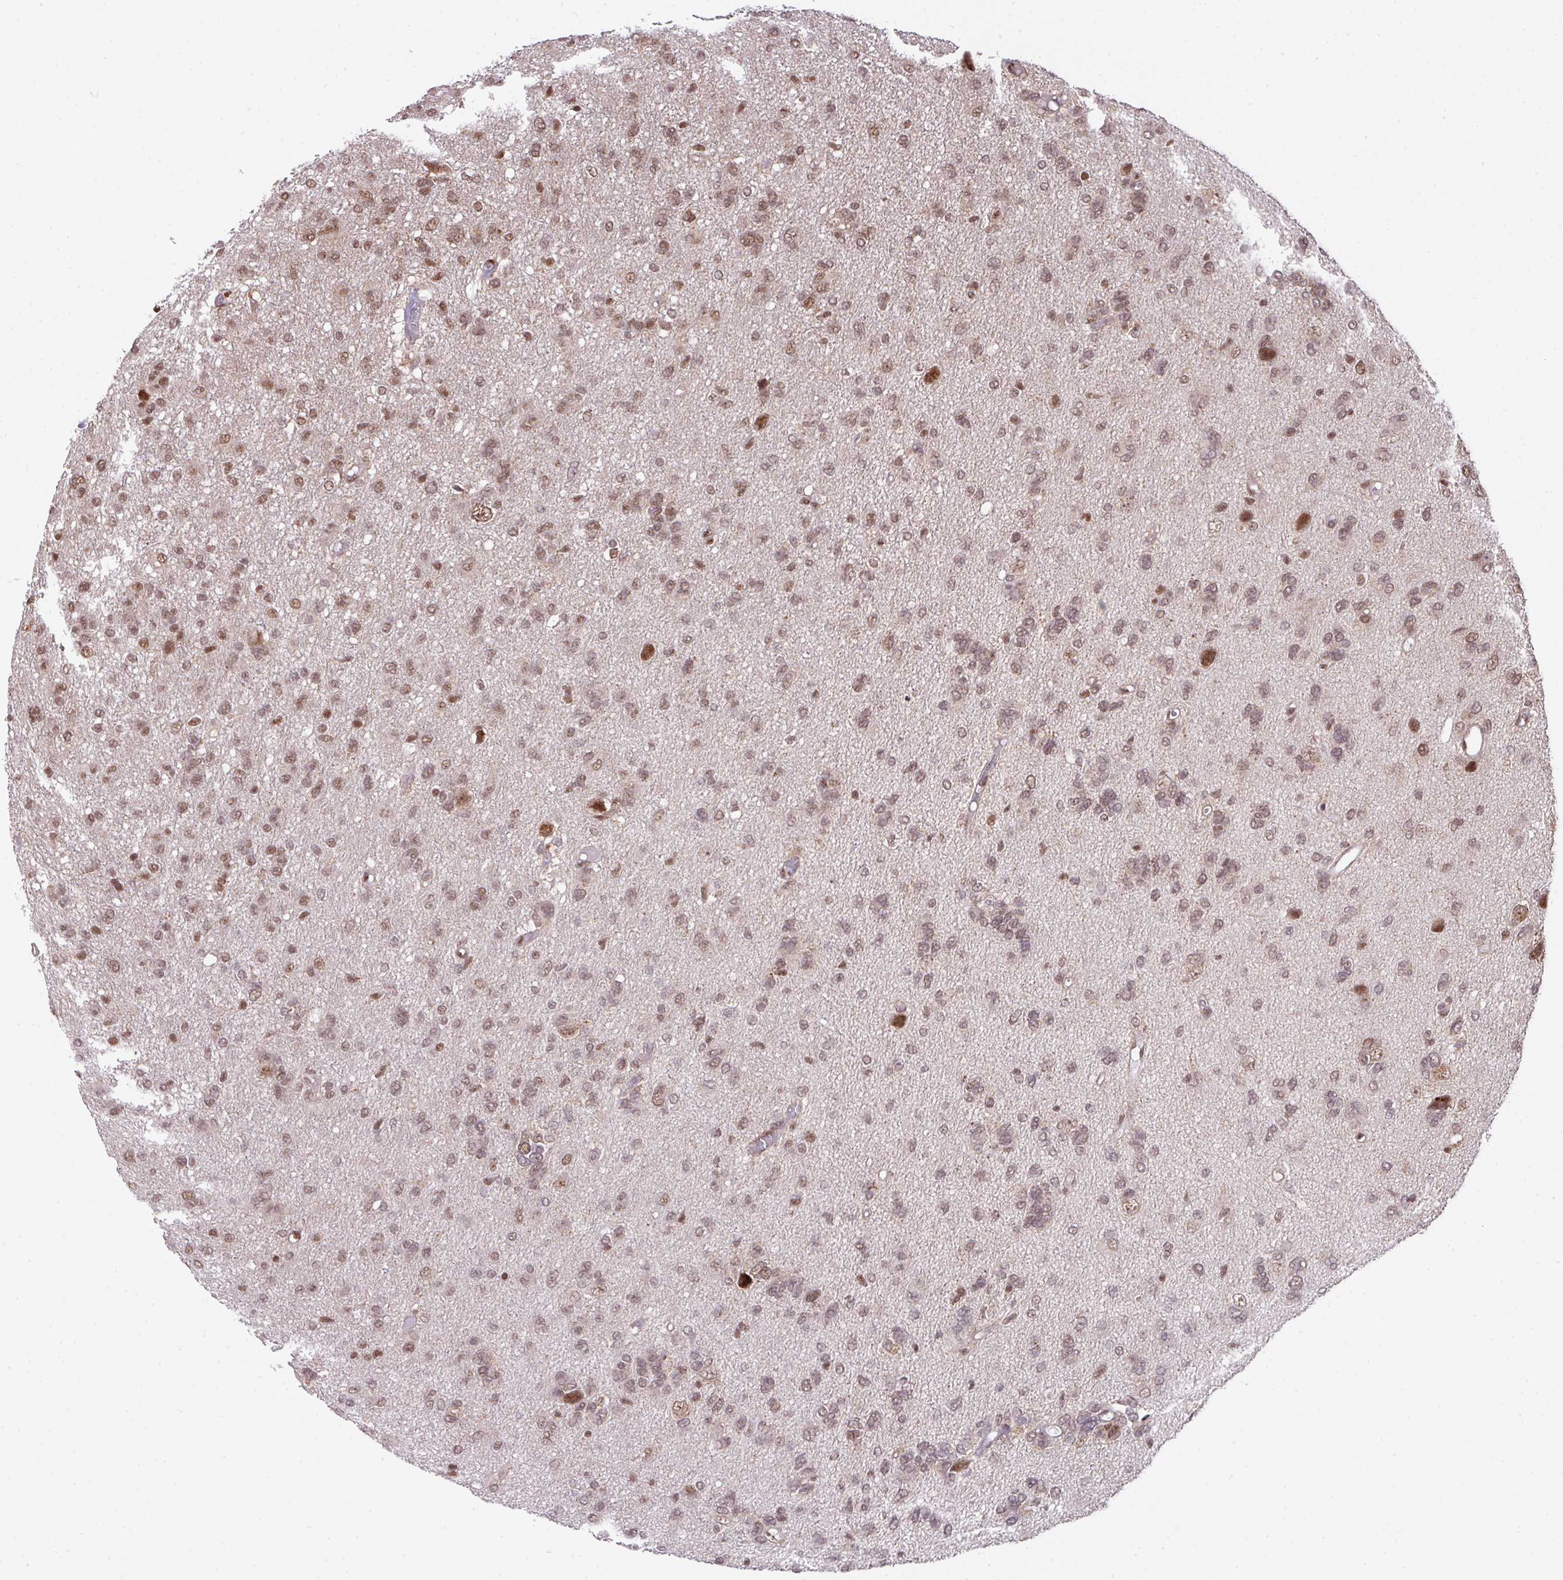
{"staining": {"intensity": "moderate", "quantity": ">75%", "location": "nuclear"}, "tissue": "glioma", "cell_type": "Tumor cells", "image_type": "cancer", "snomed": [{"axis": "morphology", "description": "Glioma, malignant, High grade"}, {"axis": "topography", "description": "Brain"}], "caption": "Immunohistochemistry (IHC) (DAB (3,3'-diaminobenzidine)) staining of human malignant high-grade glioma shows moderate nuclear protein staining in about >75% of tumor cells. (Stains: DAB (3,3'-diaminobenzidine) in brown, nuclei in blue, Microscopy: brightfield microscopy at high magnification).", "gene": "PLK1", "patient": {"sex": "female", "age": 59}}